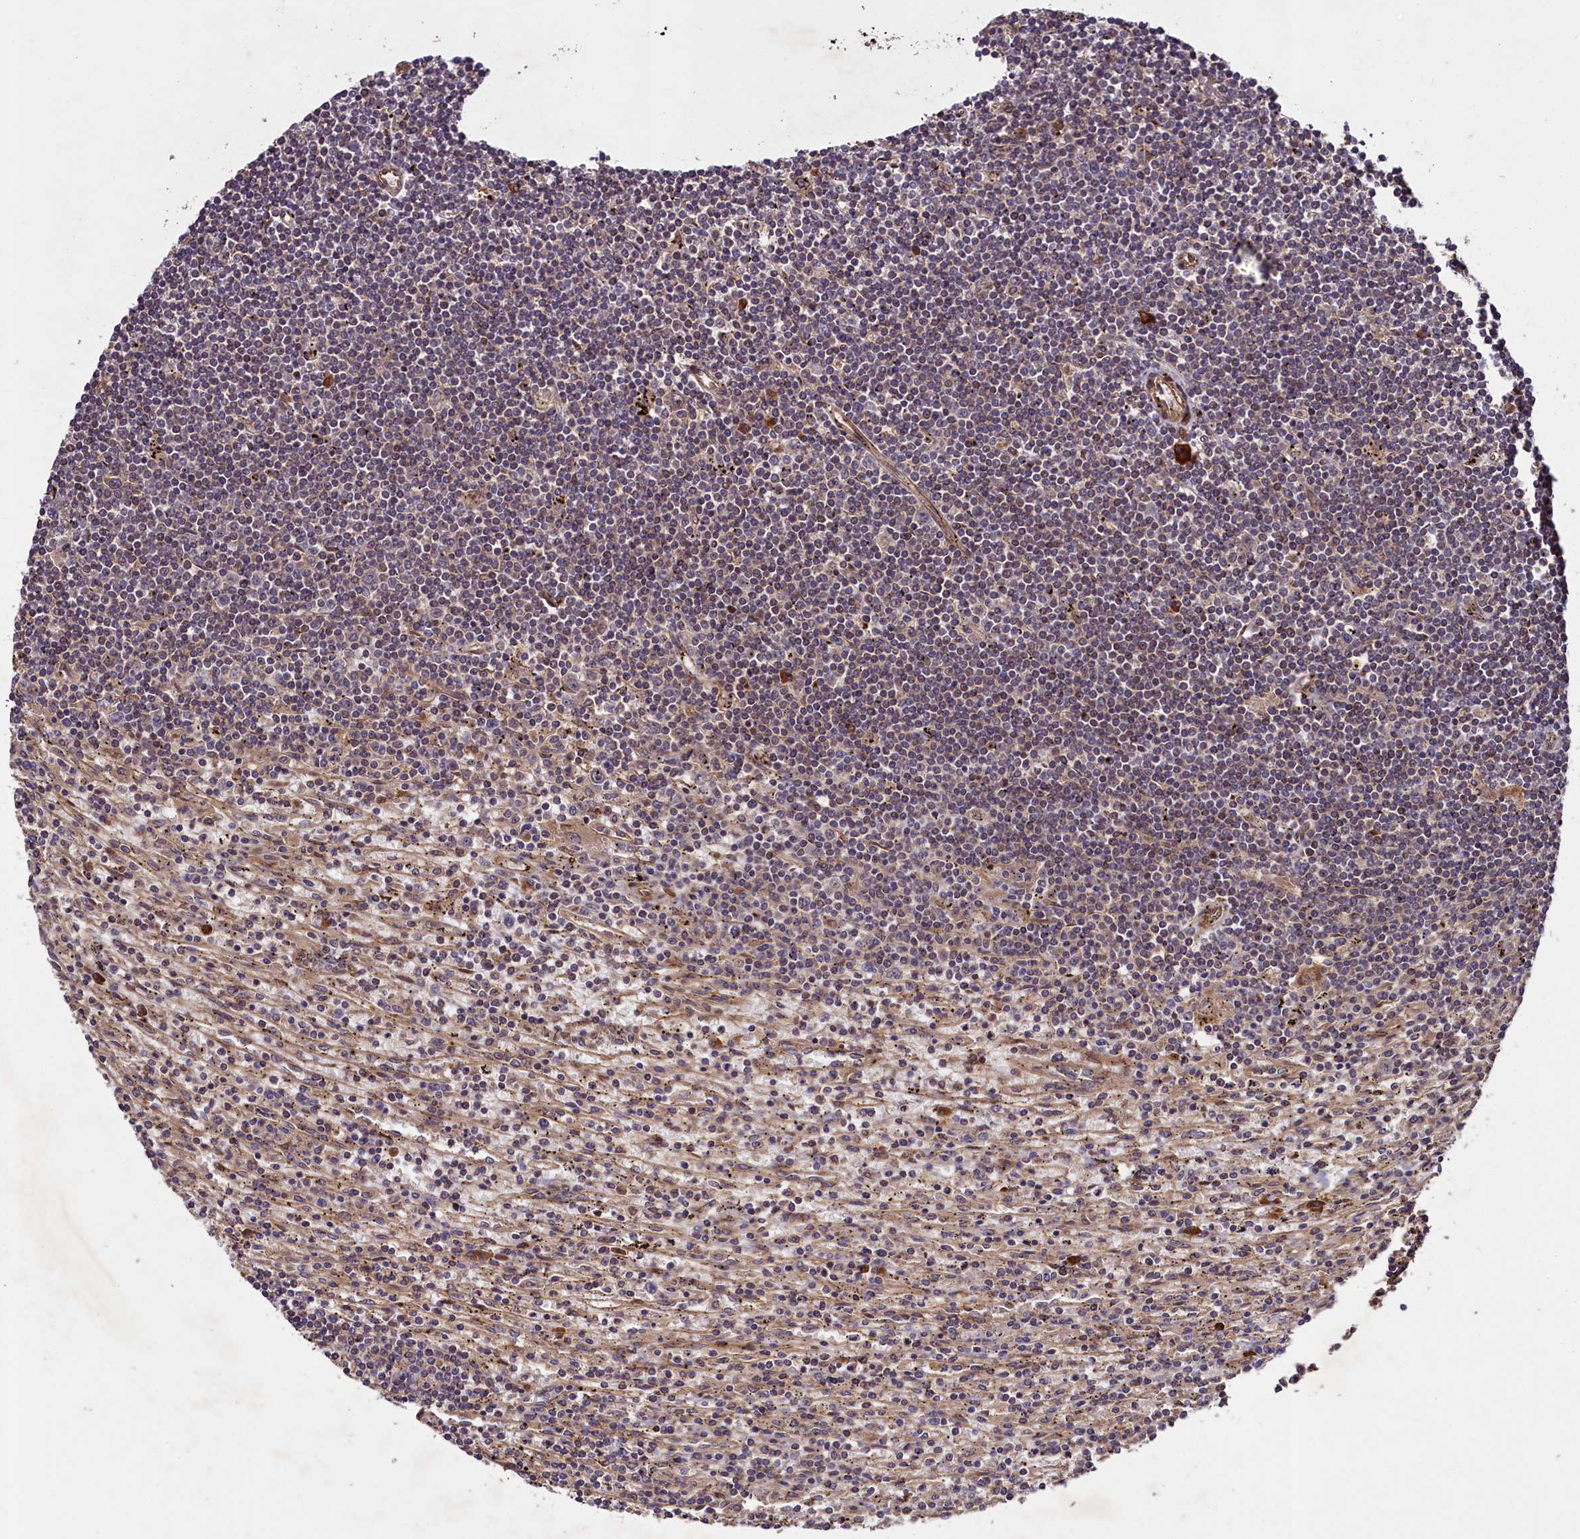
{"staining": {"intensity": "negative", "quantity": "none", "location": "none"}, "tissue": "lymphoma", "cell_type": "Tumor cells", "image_type": "cancer", "snomed": [{"axis": "morphology", "description": "Malignant lymphoma, non-Hodgkin's type, Low grade"}, {"axis": "topography", "description": "Spleen"}], "caption": "A high-resolution image shows IHC staining of malignant lymphoma, non-Hodgkin's type (low-grade), which exhibits no significant expression in tumor cells.", "gene": "CCDC102A", "patient": {"sex": "male", "age": 76}}